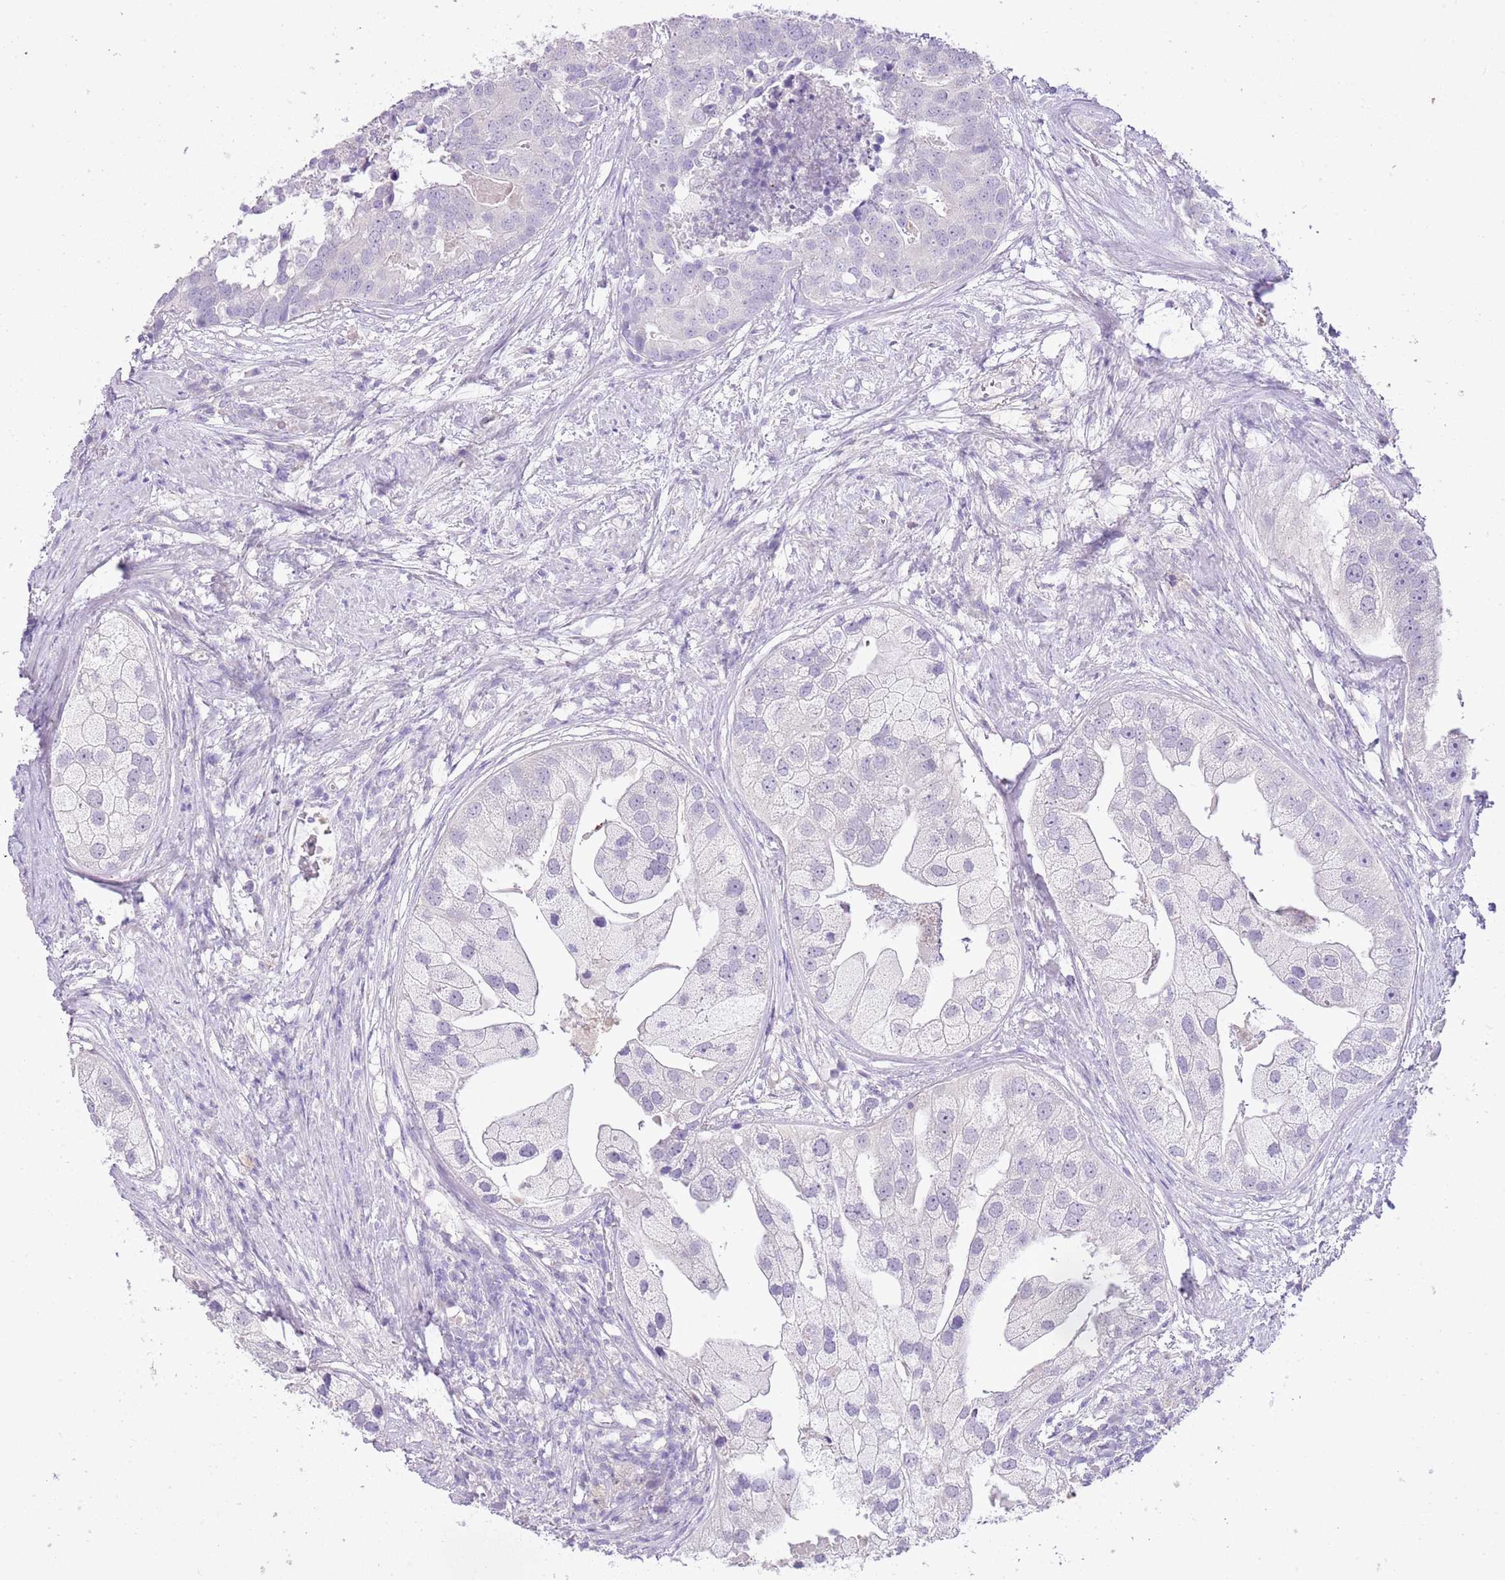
{"staining": {"intensity": "negative", "quantity": "none", "location": "none"}, "tissue": "prostate cancer", "cell_type": "Tumor cells", "image_type": "cancer", "snomed": [{"axis": "morphology", "description": "Adenocarcinoma, High grade"}, {"axis": "topography", "description": "Prostate"}], "caption": "Tumor cells are negative for brown protein staining in high-grade adenocarcinoma (prostate).", "gene": "XPO7", "patient": {"sex": "male", "age": 62}}